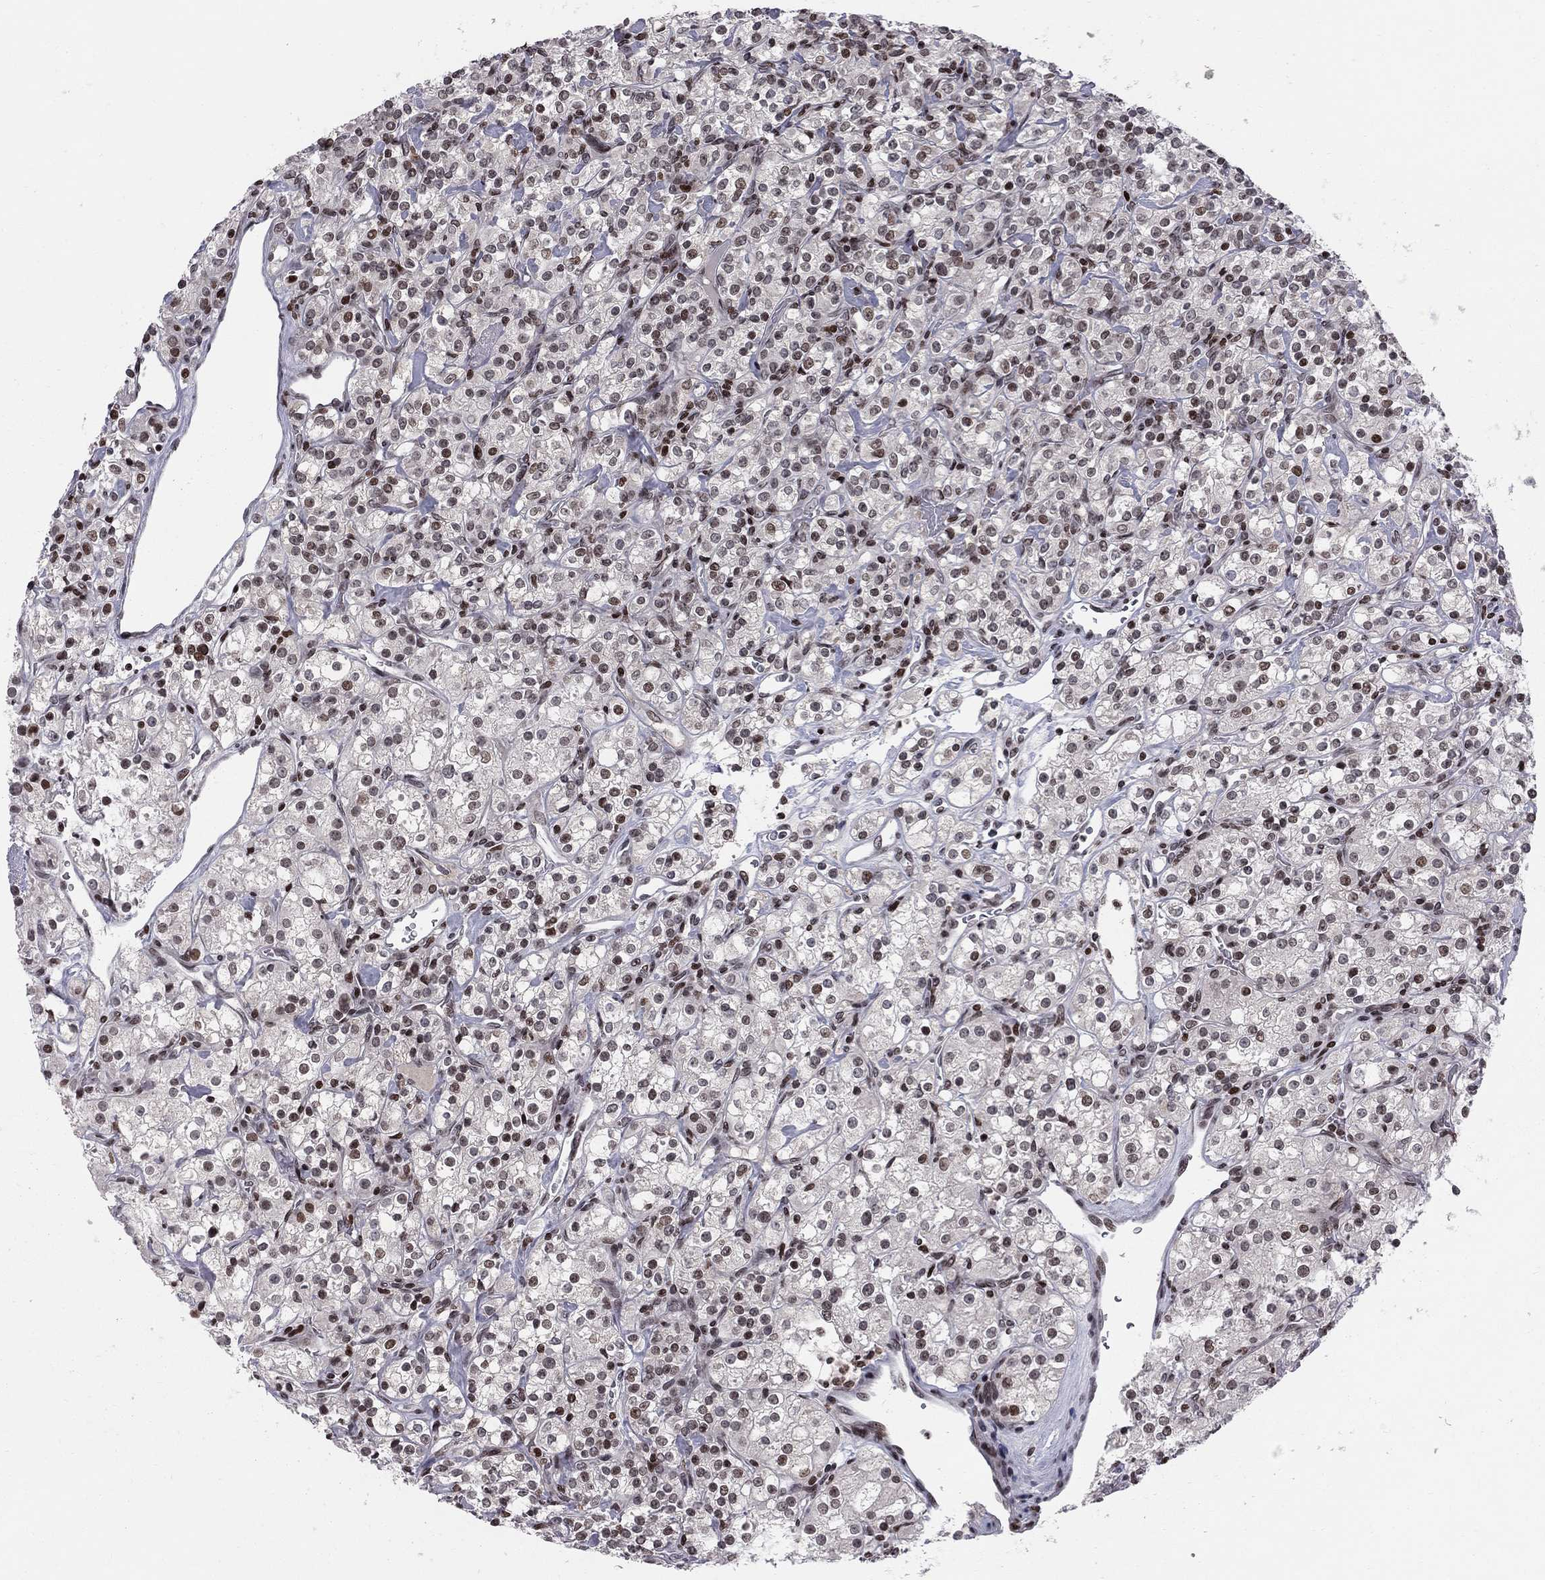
{"staining": {"intensity": "strong", "quantity": "25%-75%", "location": "nuclear"}, "tissue": "renal cancer", "cell_type": "Tumor cells", "image_type": "cancer", "snomed": [{"axis": "morphology", "description": "Adenocarcinoma, NOS"}, {"axis": "topography", "description": "Kidney"}], "caption": "Tumor cells demonstrate high levels of strong nuclear positivity in about 25%-75% of cells in human renal adenocarcinoma.", "gene": "RNASEH2C", "patient": {"sex": "male", "age": 77}}